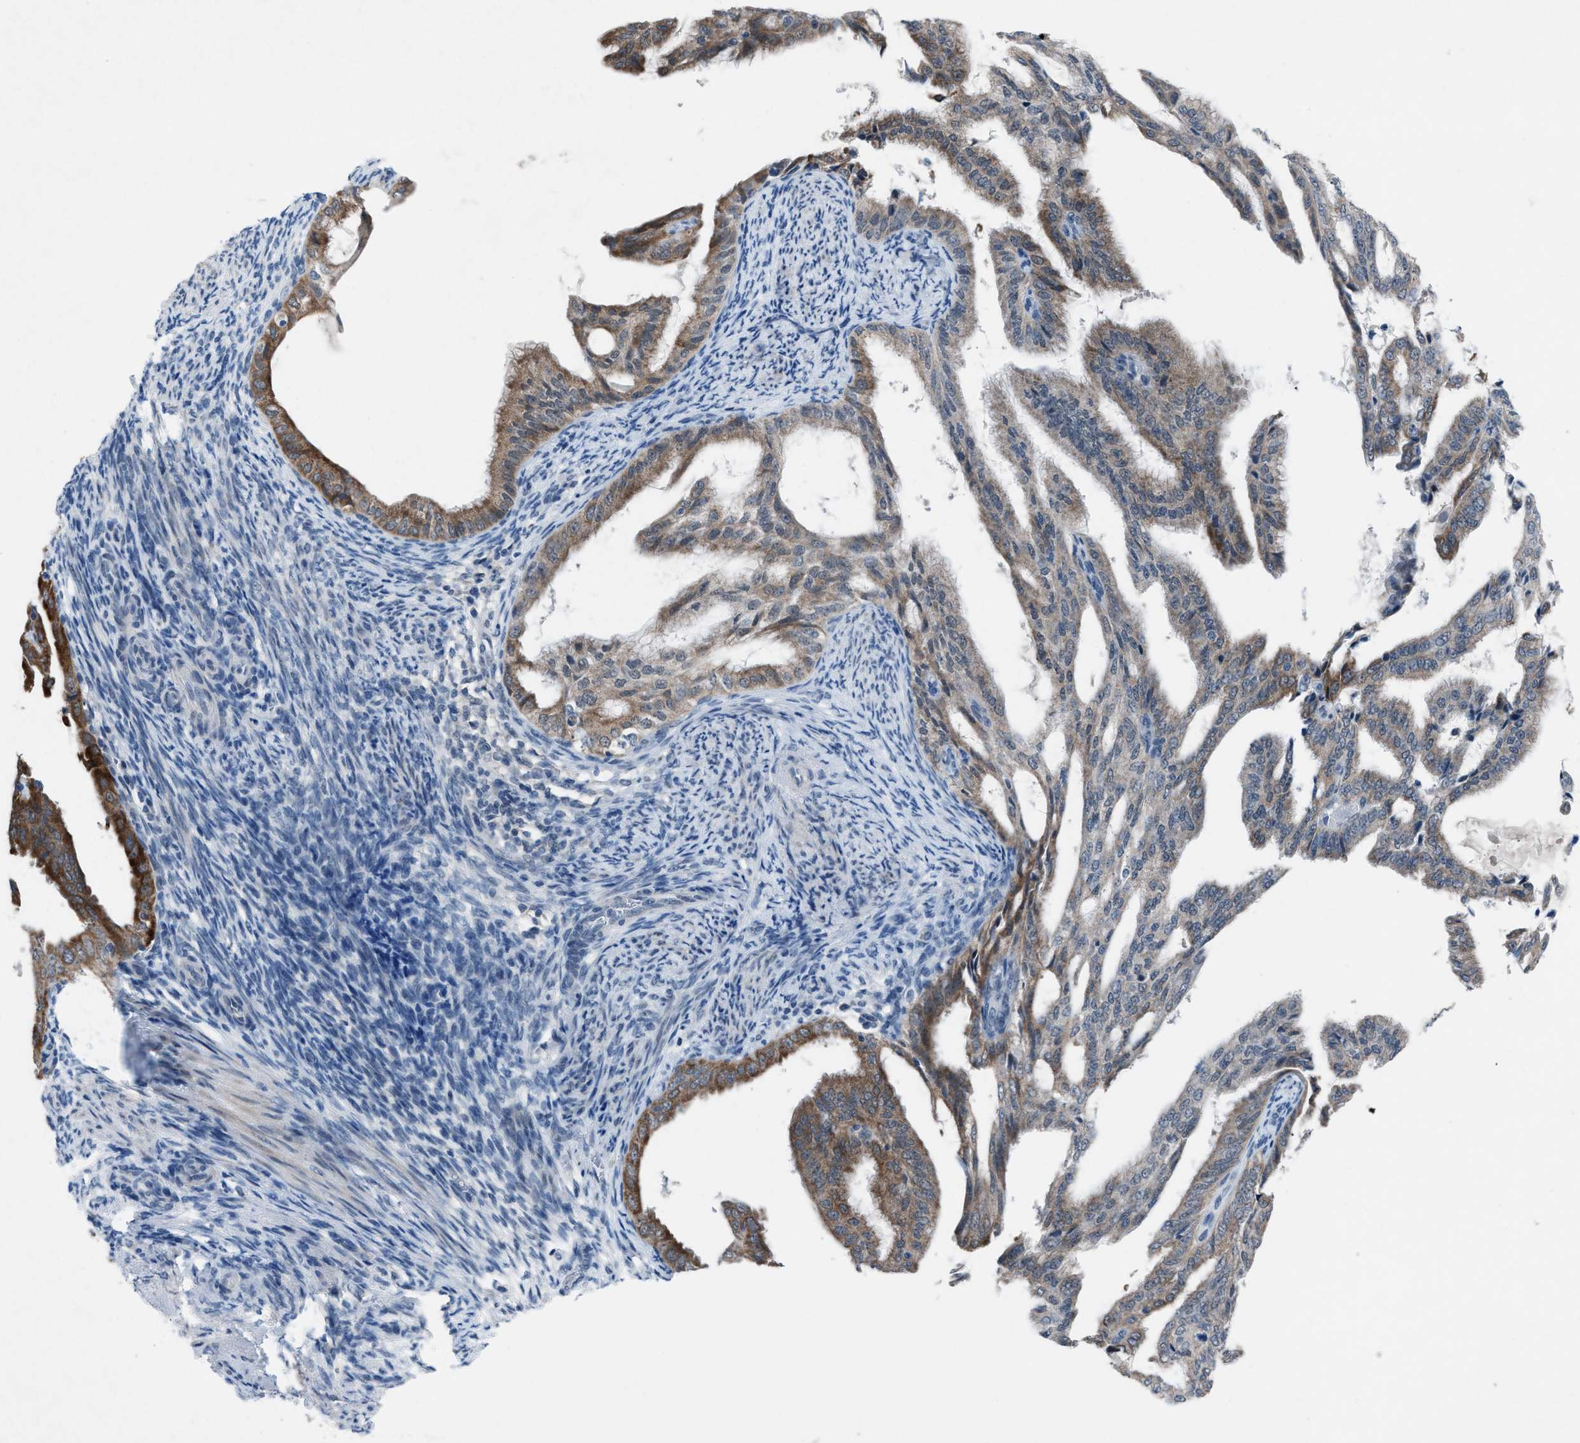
{"staining": {"intensity": "moderate", "quantity": "25%-75%", "location": "cytoplasmic/membranous"}, "tissue": "endometrial cancer", "cell_type": "Tumor cells", "image_type": "cancer", "snomed": [{"axis": "morphology", "description": "Adenocarcinoma, NOS"}, {"axis": "topography", "description": "Endometrium"}], "caption": "Endometrial adenocarcinoma stained with DAB (3,3'-diaminobenzidine) immunohistochemistry exhibits medium levels of moderate cytoplasmic/membranous positivity in approximately 25%-75% of tumor cells.", "gene": "ANAPC11", "patient": {"sex": "female", "age": 58}}